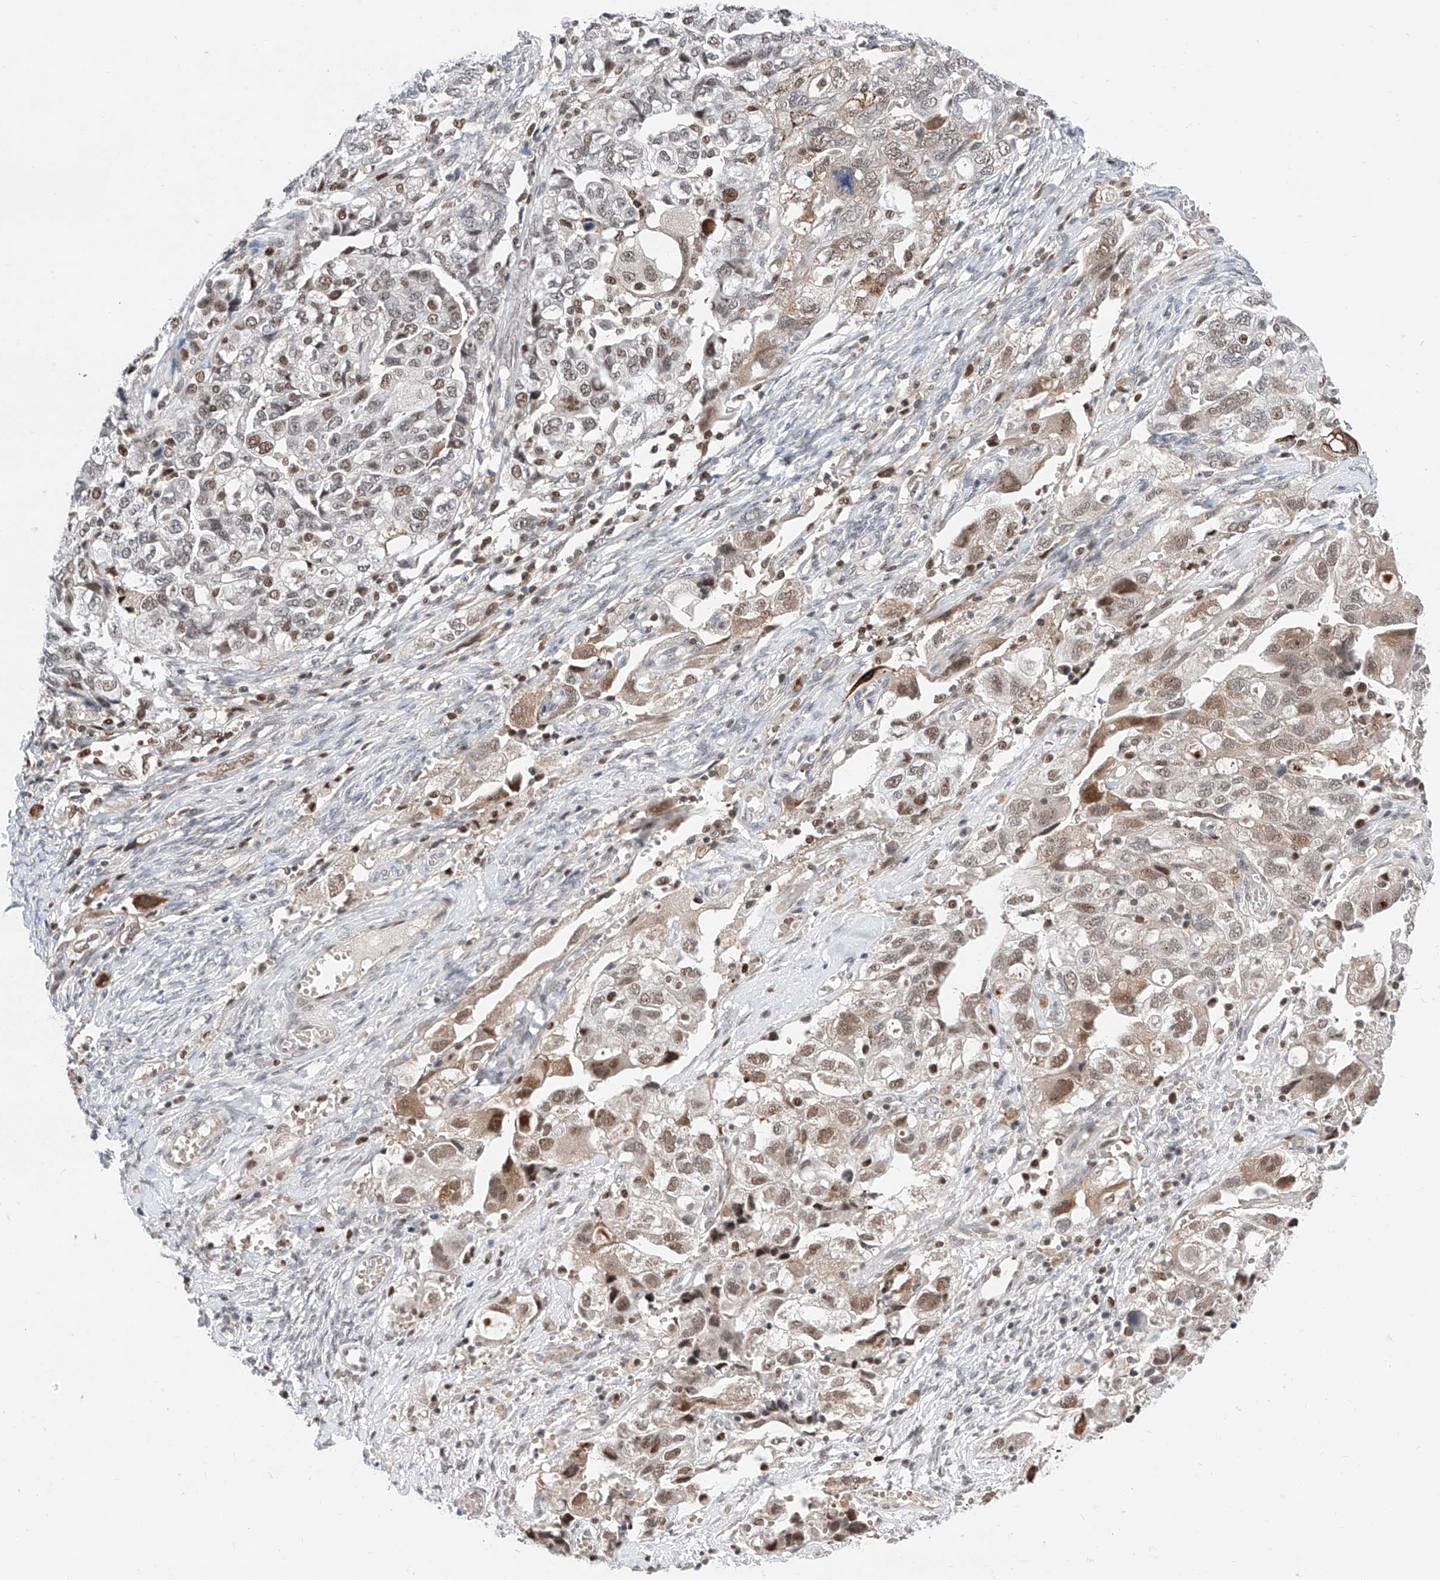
{"staining": {"intensity": "moderate", "quantity": "<25%", "location": "cytoplasmic/membranous,nuclear"}, "tissue": "ovarian cancer", "cell_type": "Tumor cells", "image_type": "cancer", "snomed": [{"axis": "morphology", "description": "Carcinoma, NOS"}, {"axis": "morphology", "description": "Cystadenocarcinoma, serous, NOS"}, {"axis": "topography", "description": "Ovary"}], "caption": "An IHC histopathology image of neoplastic tissue is shown. Protein staining in brown labels moderate cytoplasmic/membranous and nuclear positivity in ovarian serous cystadenocarcinoma within tumor cells.", "gene": "SNRNP200", "patient": {"sex": "female", "age": 69}}